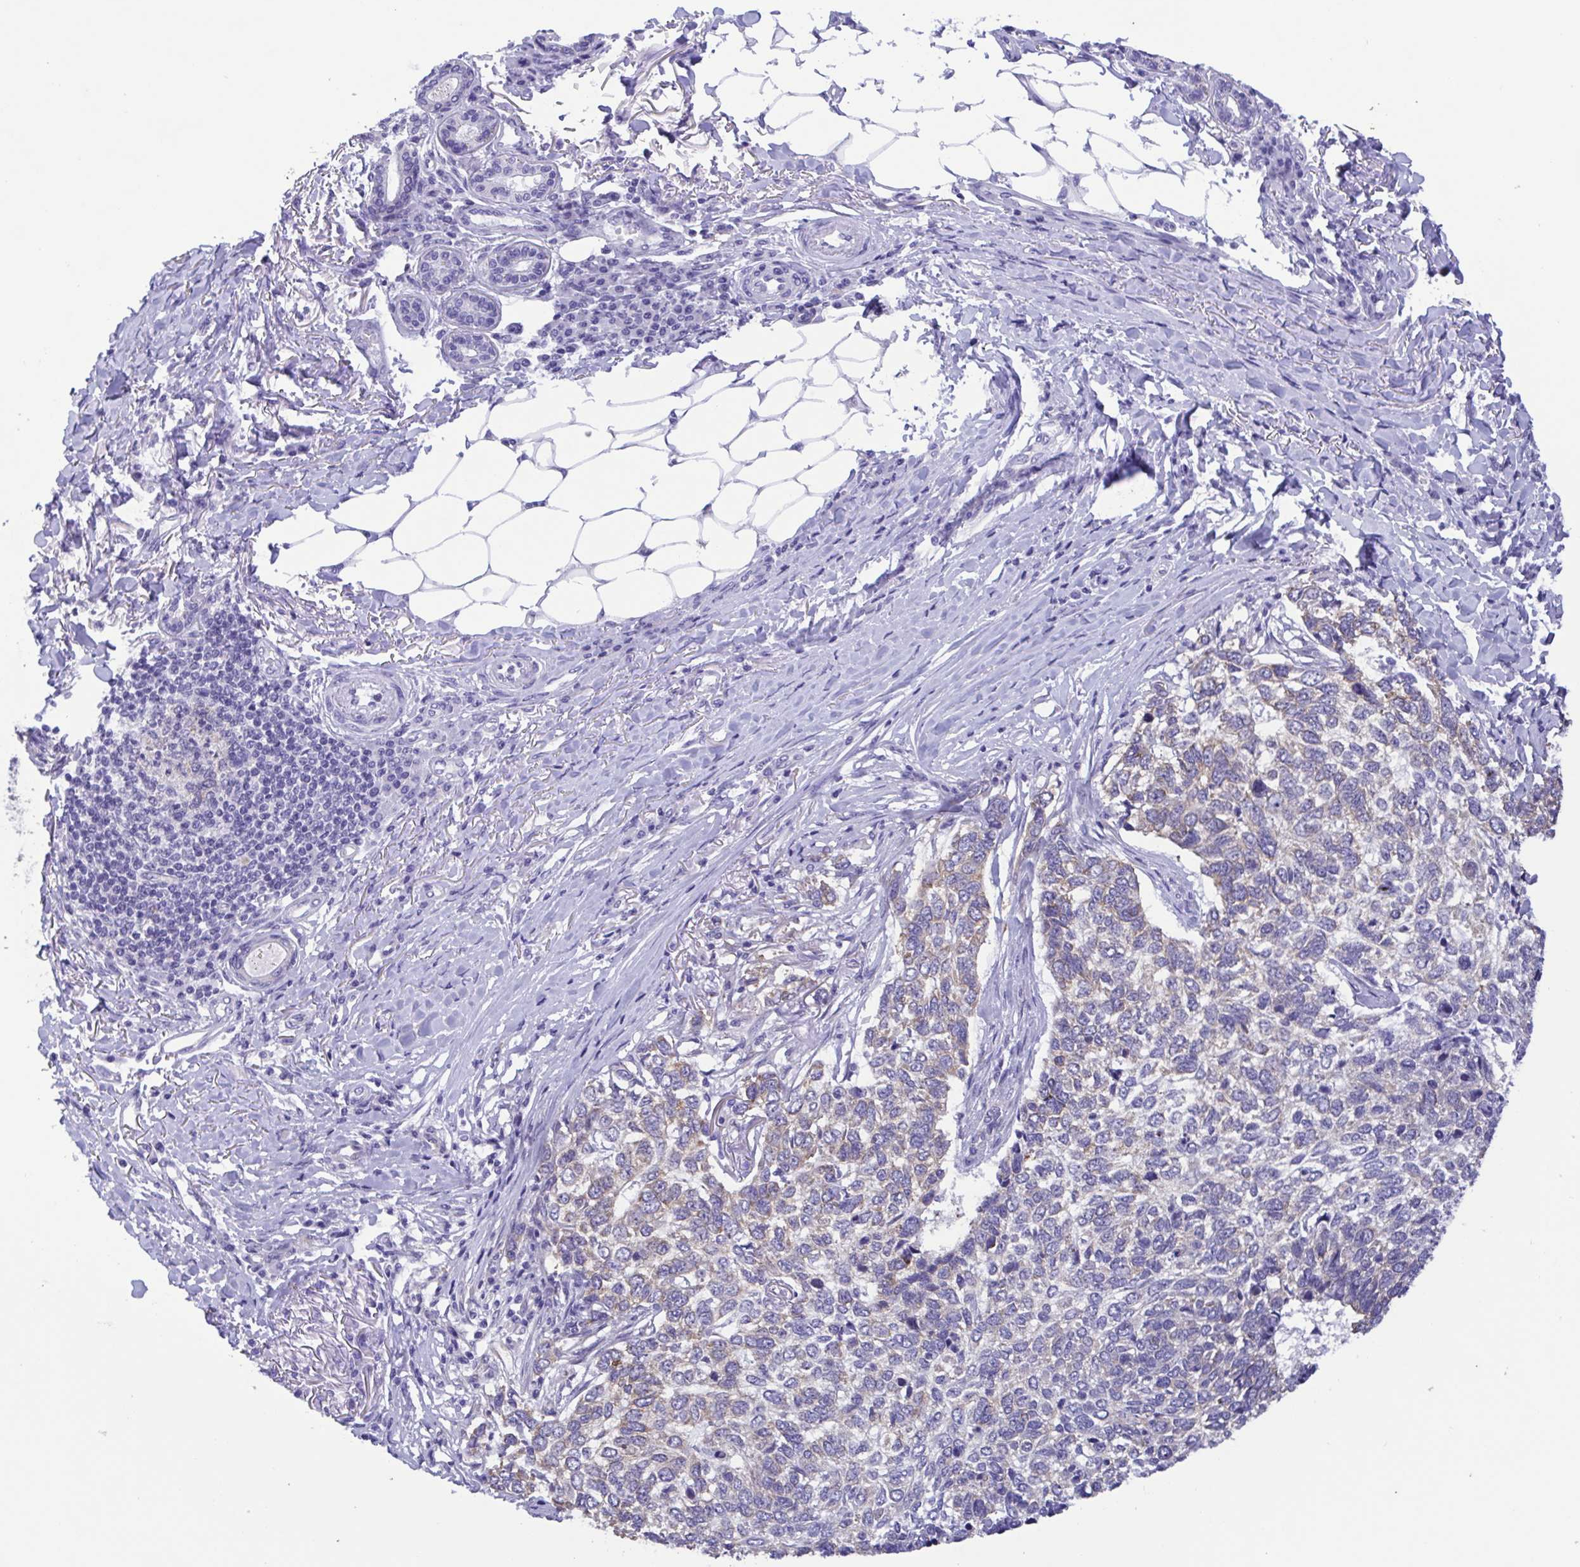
{"staining": {"intensity": "weak", "quantity": "<25%", "location": "cytoplasmic/membranous"}, "tissue": "skin cancer", "cell_type": "Tumor cells", "image_type": "cancer", "snomed": [{"axis": "morphology", "description": "Basal cell carcinoma"}, {"axis": "topography", "description": "Skin"}], "caption": "Tumor cells are negative for brown protein staining in basal cell carcinoma (skin). (IHC, brightfield microscopy, high magnification).", "gene": "TNNI3", "patient": {"sex": "female", "age": 65}}